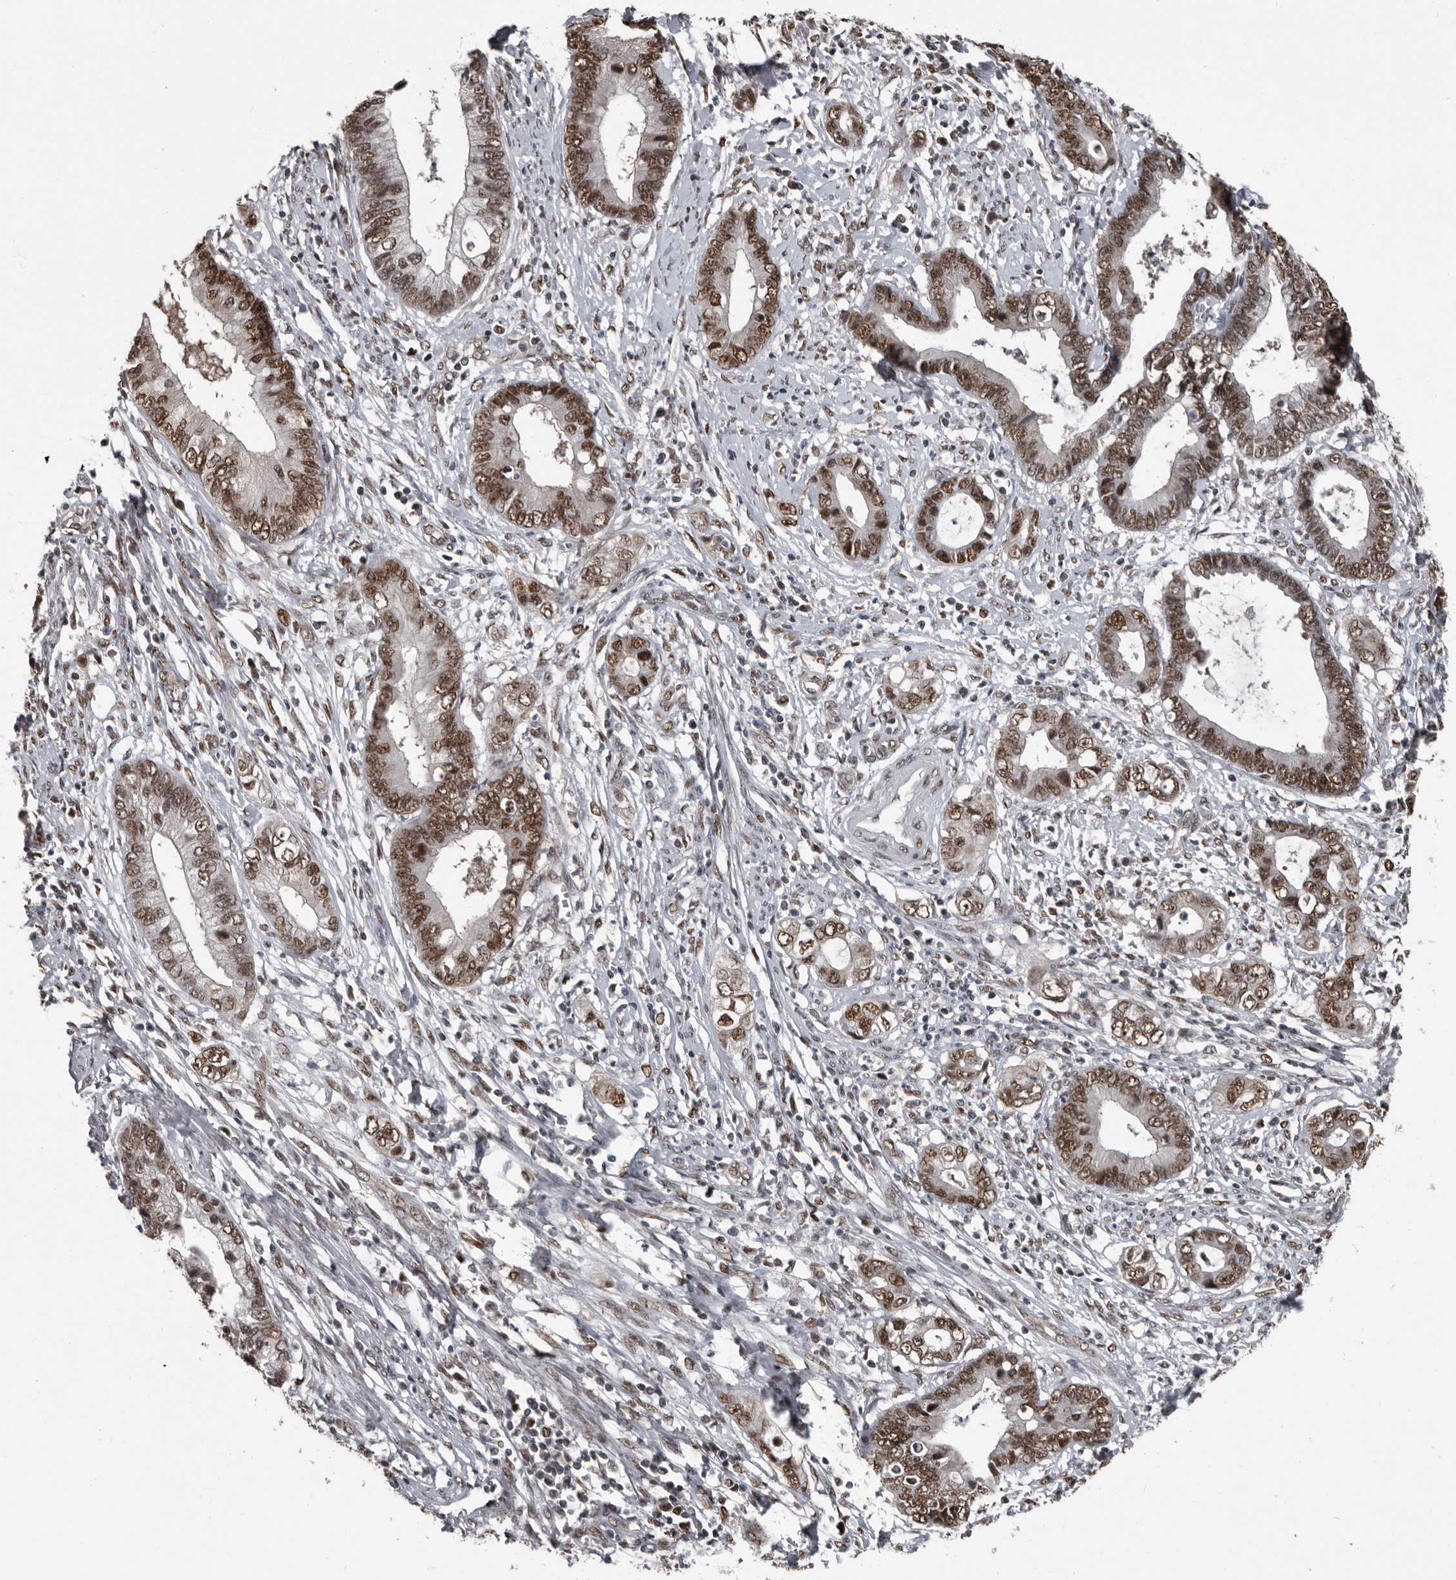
{"staining": {"intensity": "moderate", "quantity": ">75%", "location": "nuclear"}, "tissue": "cervical cancer", "cell_type": "Tumor cells", "image_type": "cancer", "snomed": [{"axis": "morphology", "description": "Adenocarcinoma, NOS"}, {"axis": "topography", "description": "Cervix"}], "caption": "Cervical cancer (adenocarcinoma) stained with DAB (3,3'-diaminobenzidine) immunohistochemistry shows medium levels of moderate nuclear positivity in approximately >75% of tumor cells.", "gene": "CHD1L", "patient": {"sex": "female", "age": 44}}